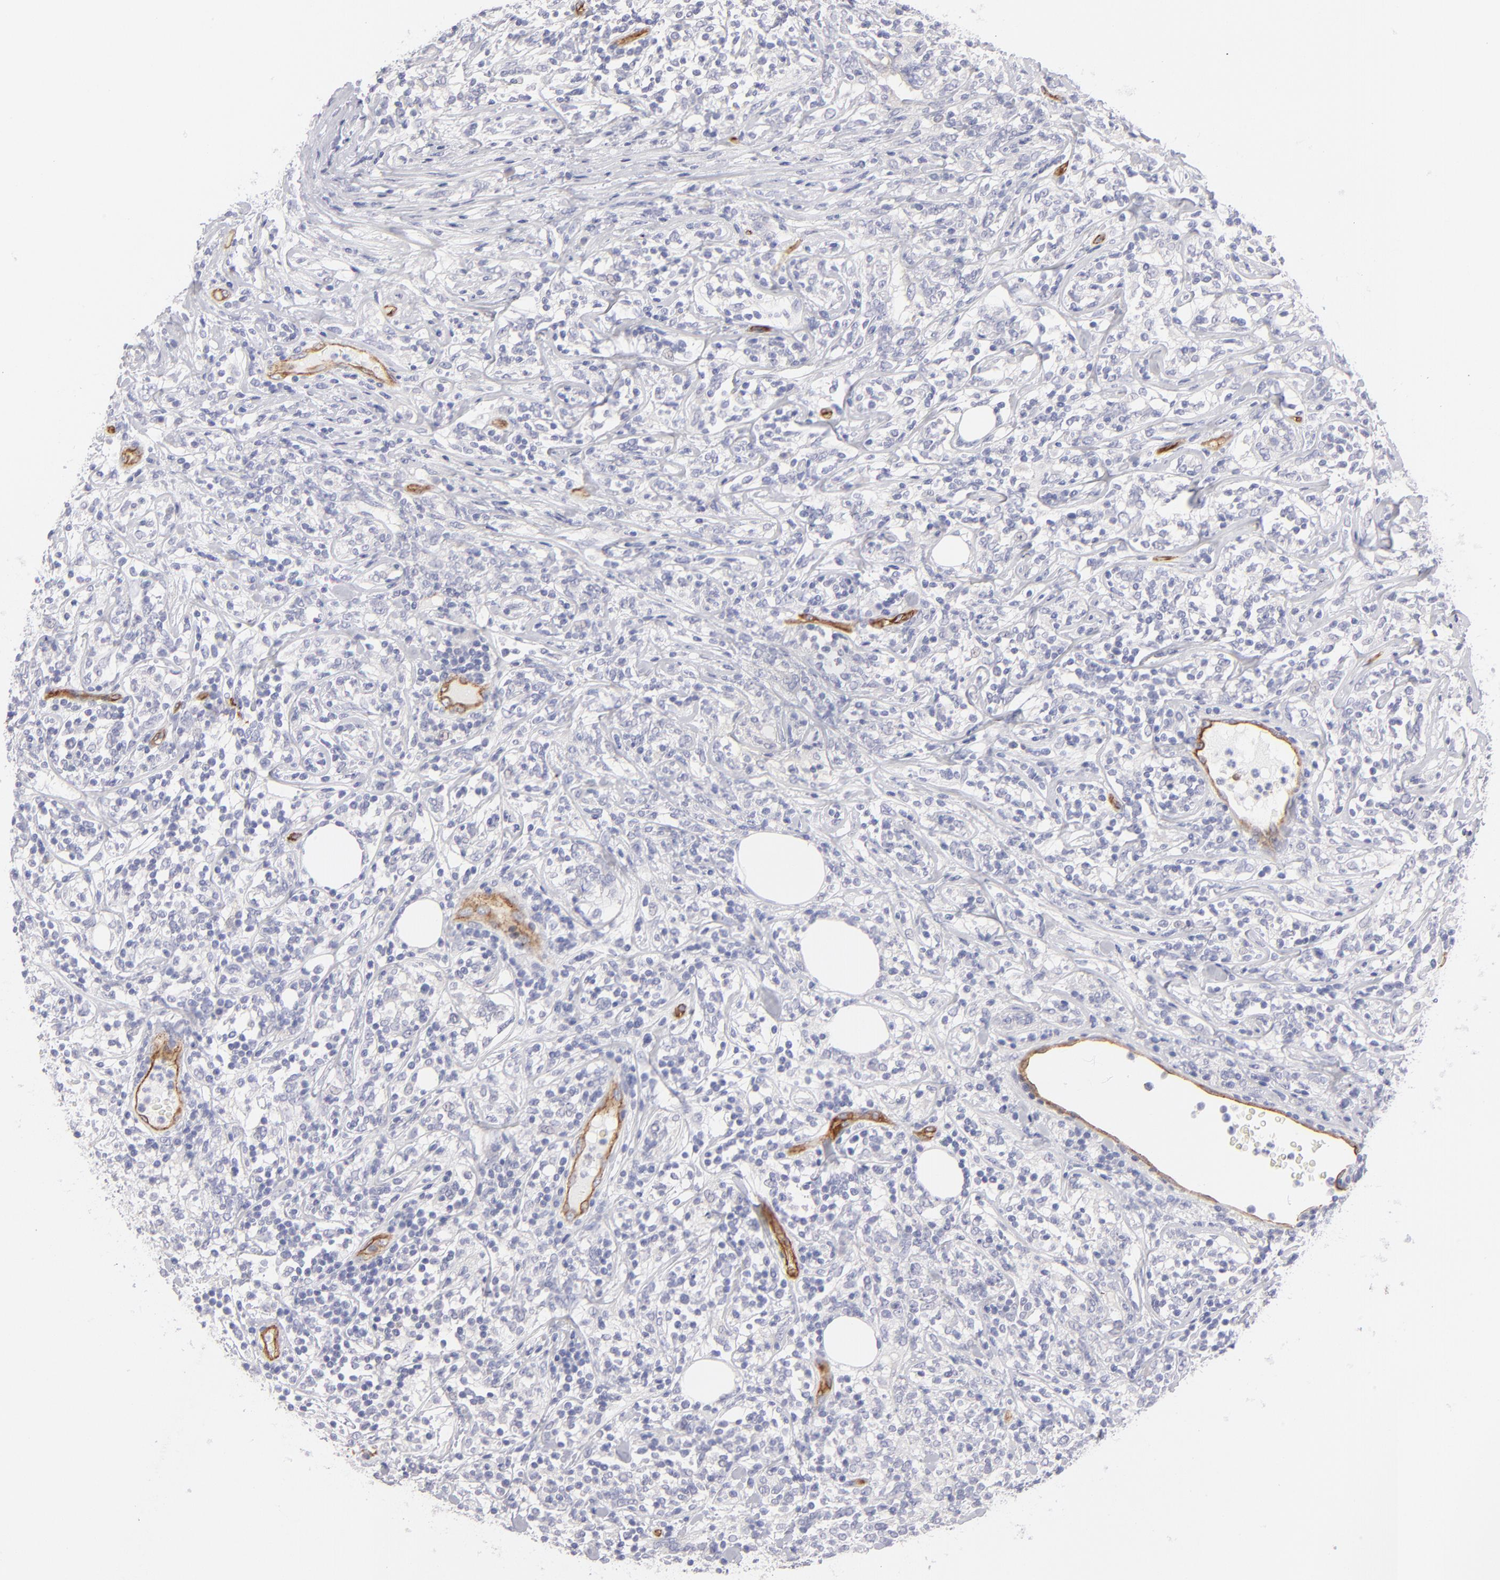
{"staining": {"intensity": "negative", "quantity": "none", "location": "none"}, "tissue": "lymphoma", "cell_type": "Tumor cells", "image_type": "cancer", "snomed": [{"axis": "morphology", "description": "Malignant lymphoma, non-Hodgkin's type, High grade"}, {"axis": "topography", "description": "Lymph node"}], "caption": "An immunohistochemistry photomicrograph of high-grade malignant lymphoma, non-Hodgkin's type is shown. There is no staining in tumor cells of high-grade malignant lymphoma, non-Hodgkin's type.", "gene": "PLVAP", "patient": {"sex": "female", "age": 84}}